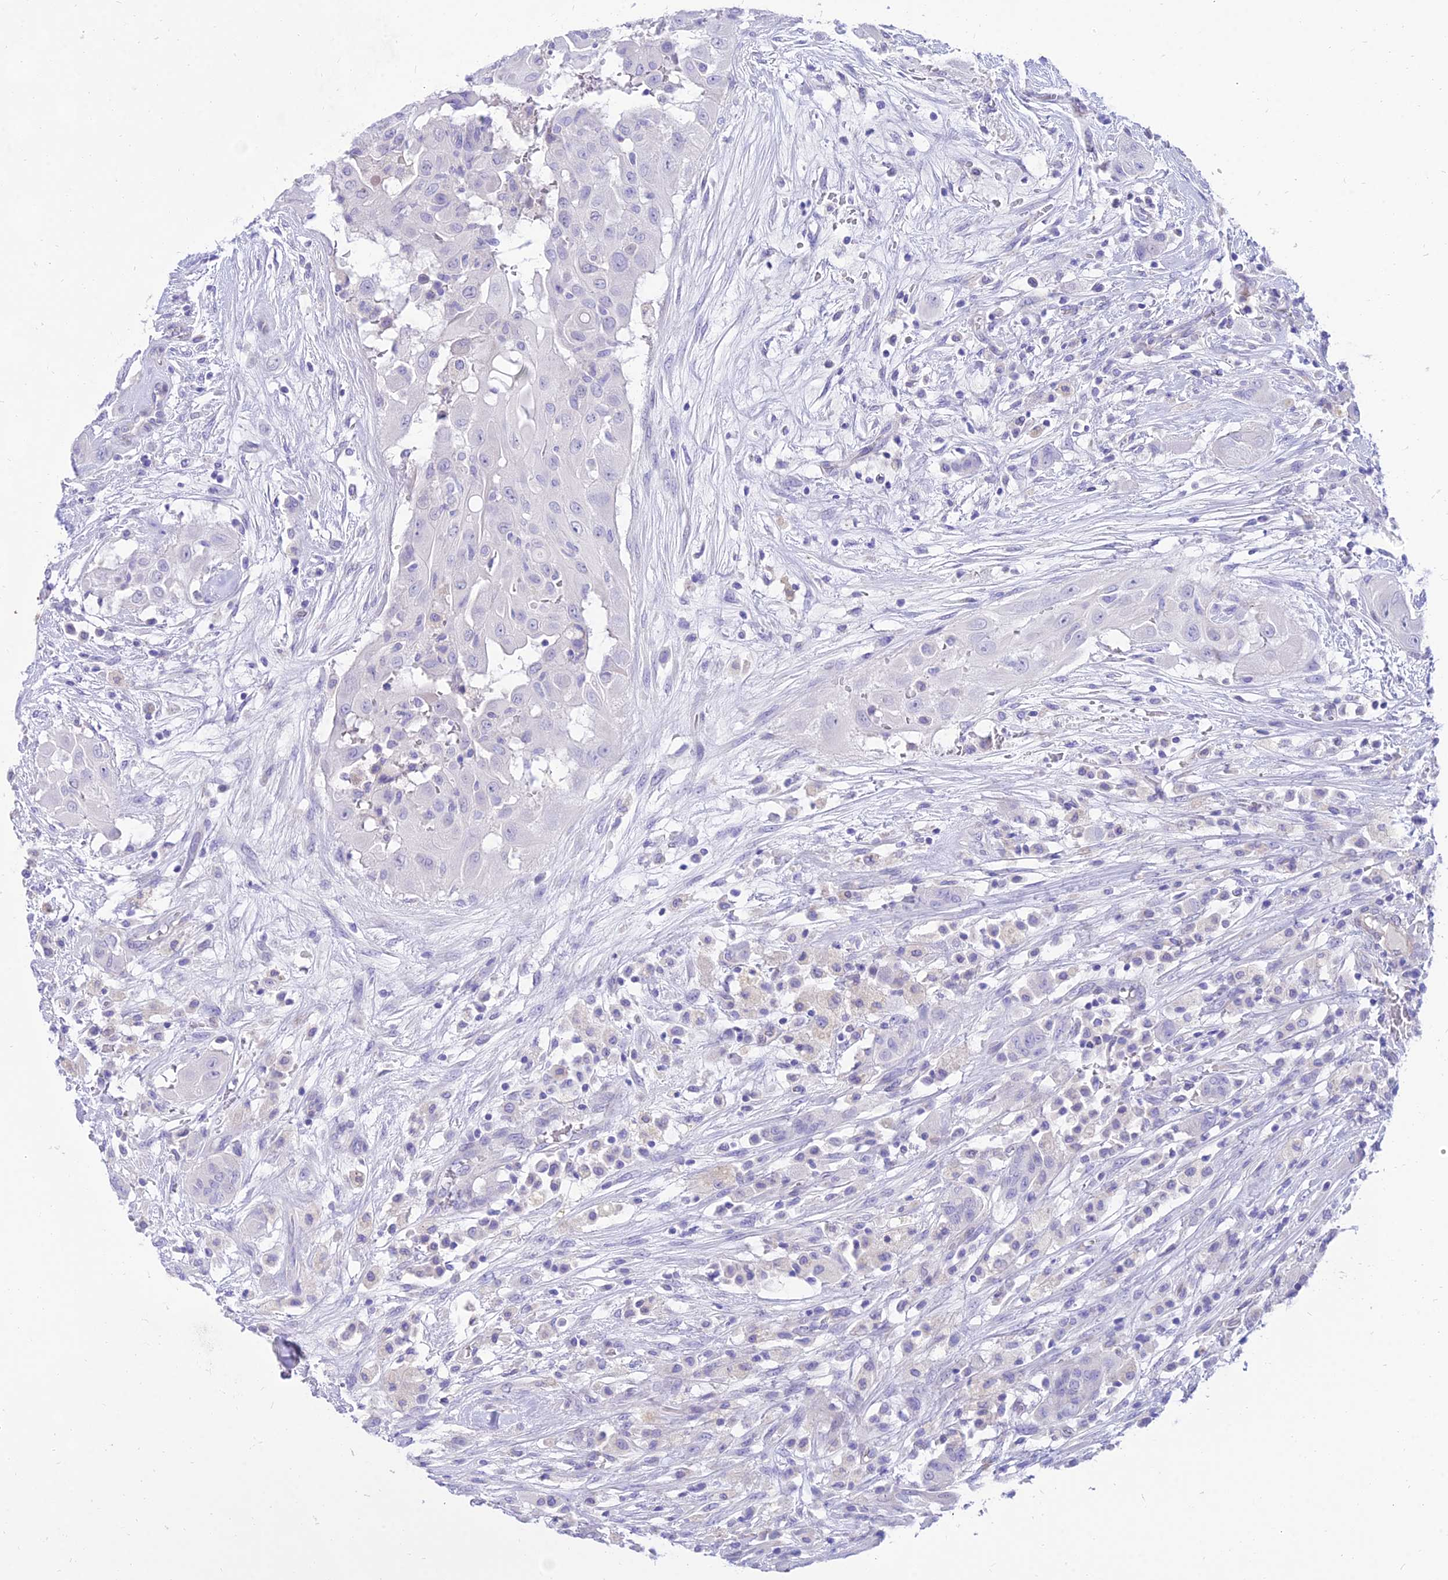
{"staining": {"intensity": "negative", "quantity": "none", "location": "none"}, "tissue": "thyroid cancer", "cell_type": "Tumor cells", "image_type": "cancer", "snomed": [{"axis": "morphology", "description": "Papillary adenocarcinoma, NOS"}, {"axis": "topography", "description": "Thyroid gland"}], "caption": "Immunohistochemistry image of papillary adenocarcinoma (thyroid) stained for a protein (brown), which displays no staining in tumor cells.", "gene": "TAC3", "patient": {"sex": "female", "age": 59}}